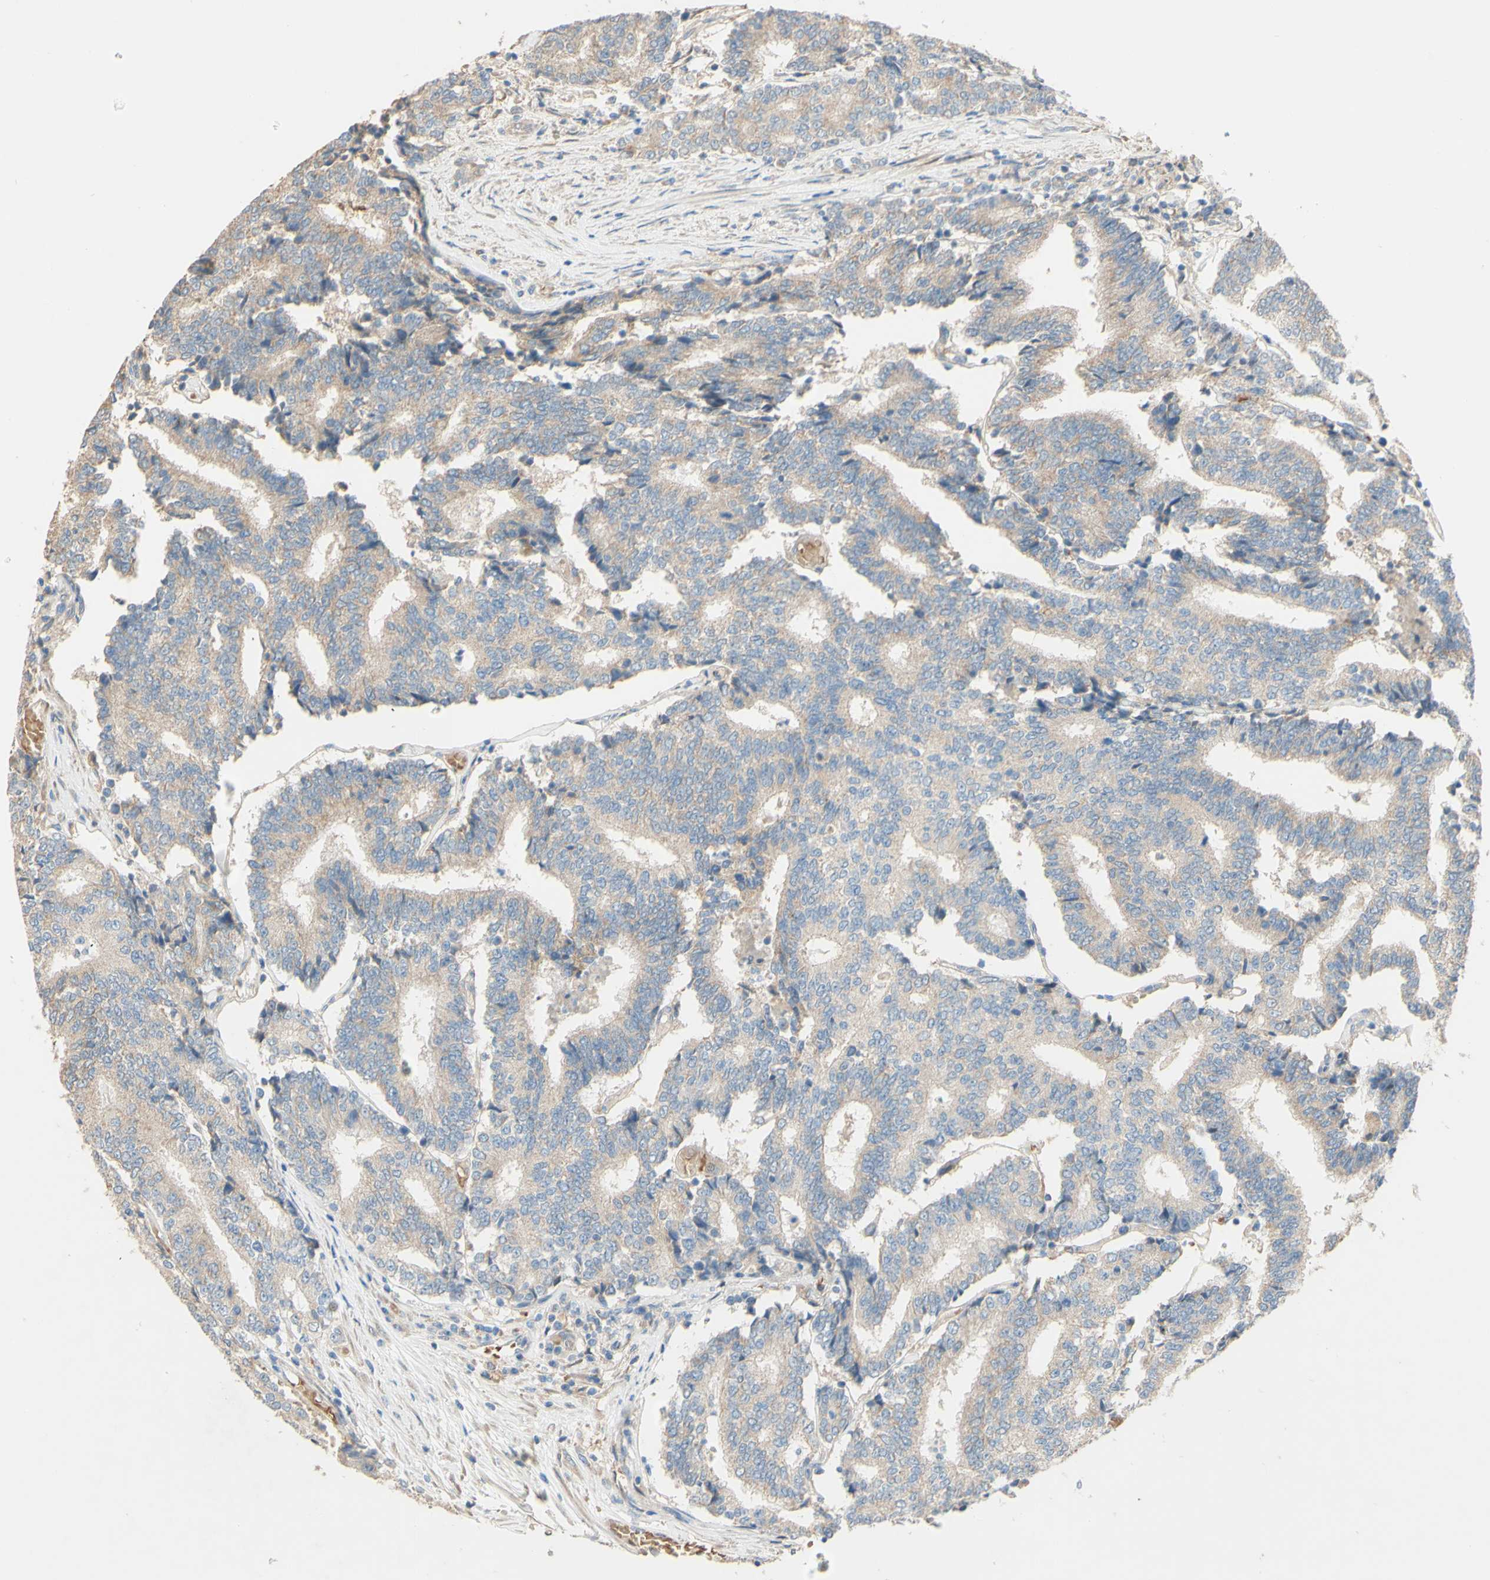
{"staining": {"intensity": "weak", "quantity": ">75%", "location": "cytoplasmic/membranous"}, "tissue": "prostate cancer", "cell_type": "Tumor cells", "image_type": "cancer", "snomed": [{"axis": "morphology", "description": "Normal tissue, NOS"}, {"axis": "morphology", "description": "Adenocarcinoma, High grade"}, {"axis": "topography", "description": "Prostate"}, {"axis": "topography", "description": "Seminal veicle"}], "caption": "Protein staining of prostate cancer (high-grade adenocarcinoma) tissue exhibits weak cytoplasmic/membranous expression in approximately >75% of tumor cells. (IHC, brightfield microscopy, high magnification).", "gene": "DKK3", "patient": {"sex": "male", "age": 55}}